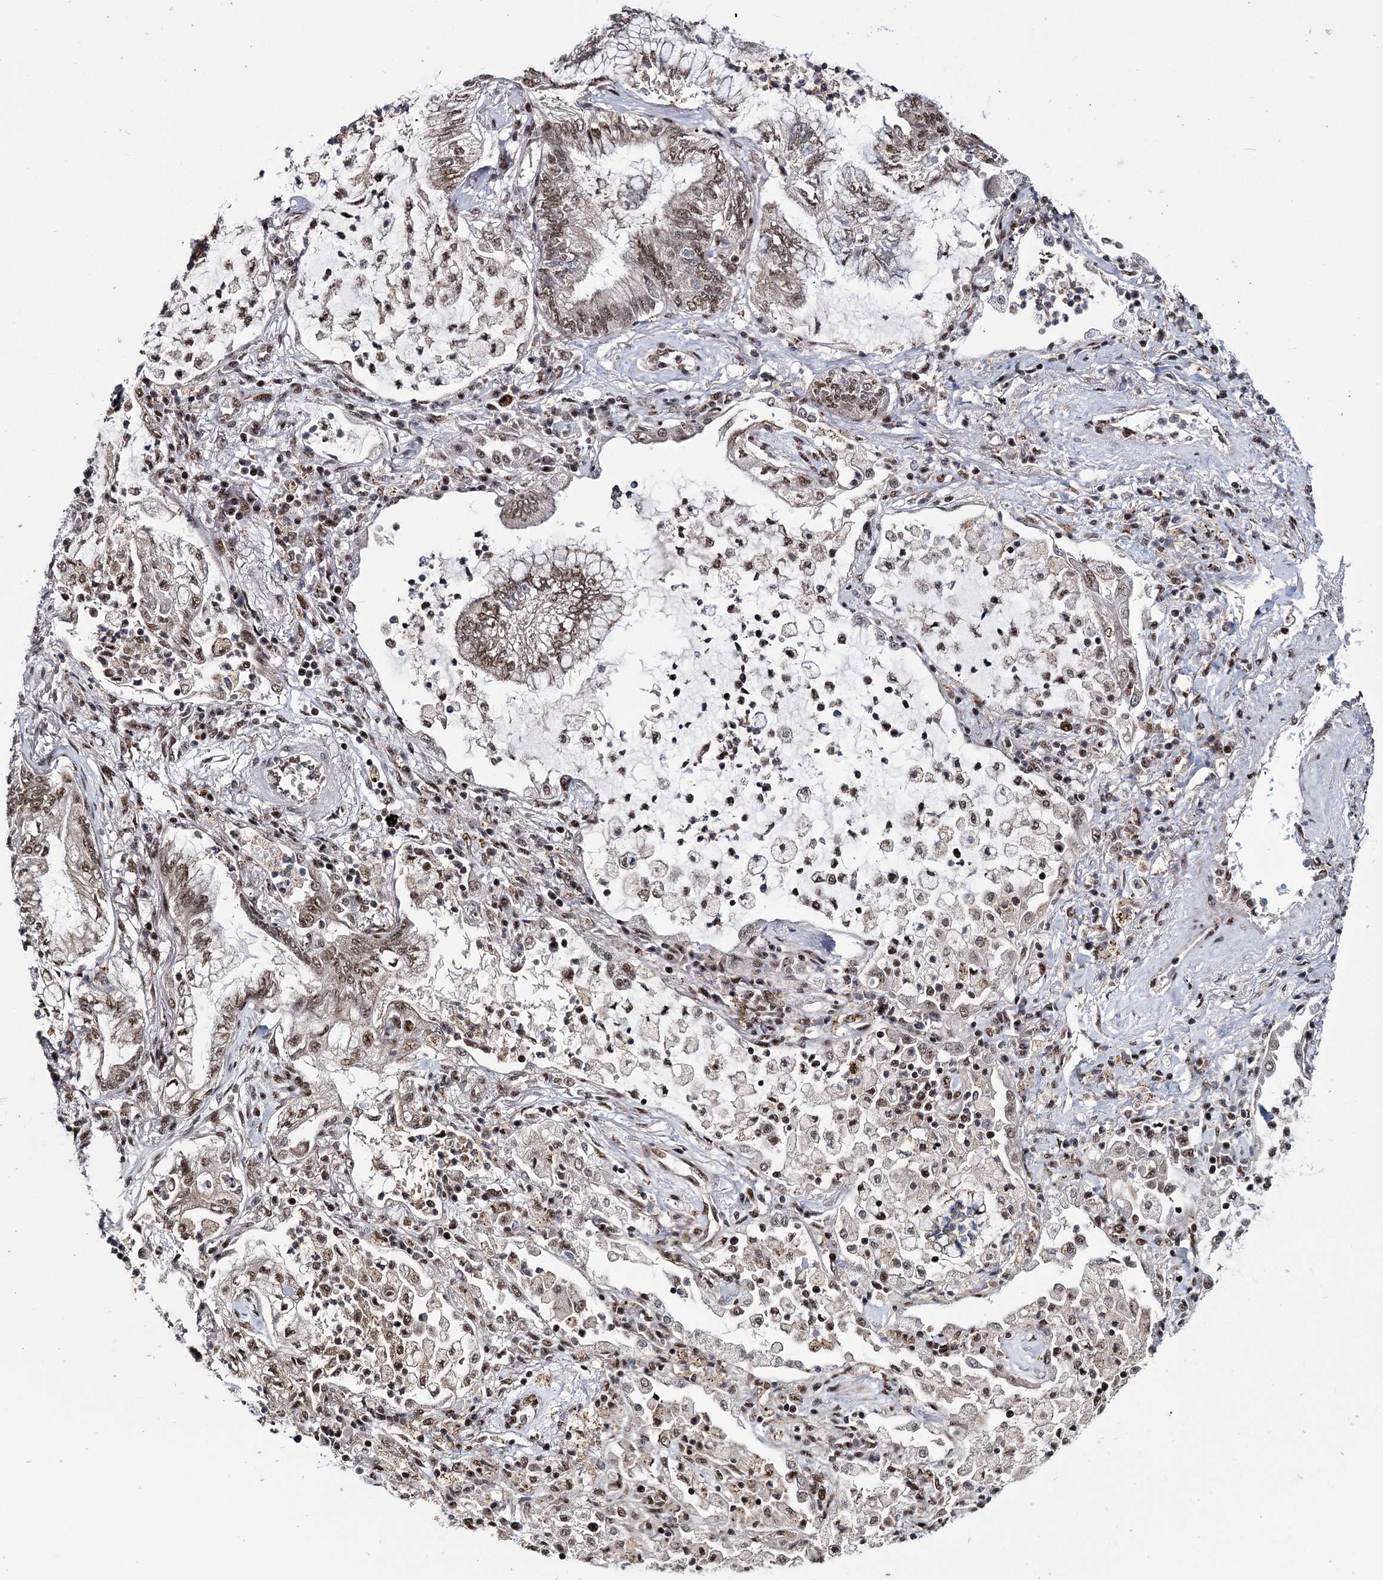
{"staining": {"intensity": "moderate", "quantity": "25%-75%", "location": "nuclear"}, "tissue": "lung cancer", "cell_type": "Tumor cells", "image_type": "cancer", "snomed": [{"axis": "morphology", "description": "Adenocarcinoma, NOS"}, {"axis": "topography", "description": "Lung"}], "caption": "Lung cancer (adenocarcinoma) tissue exhibits moderate nuclear staining in approximately 25%-75% of tumor cells", "gene": "TATDN2", "patient": {"sex": "female", "age": 70}}